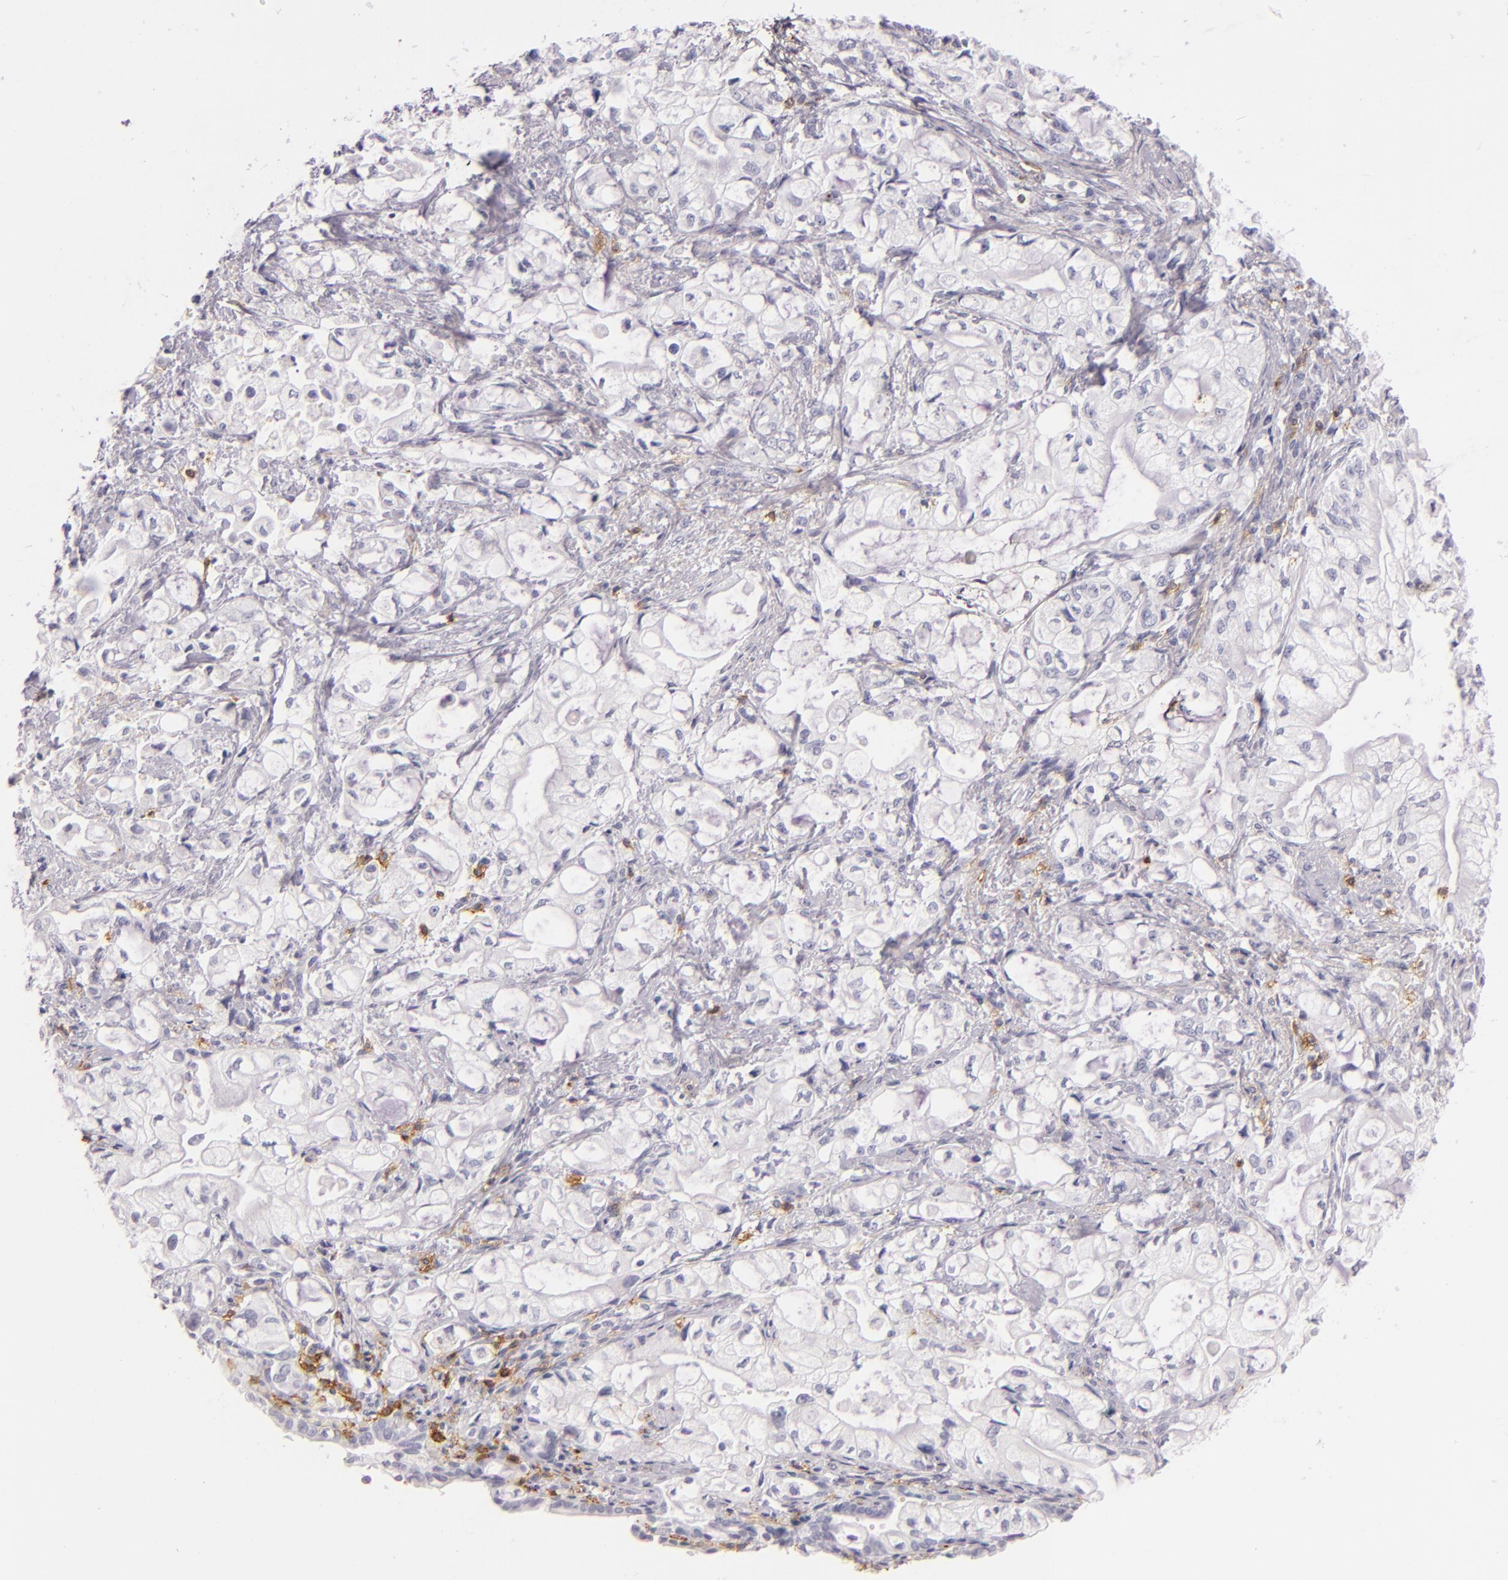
{"staining": {"intensity": "negative", "quantity": "none", "location": "none"}, "tissue": "pancreatic cancer", "cell_type": "Tumor cells", "image_type": "cancer", "snomed": [{"axis": "morphology", "description": "Adenocarcinoma, NOS"}, {"axis": "topography", "description": "Pancreas"}], "caption": "There is no significant staining in tumor cells of pancreatic cancer (adenocarcinoma). (Brightfield microscopy of DAB (3,3'-diaminobenzidine) immunohistochemistry at high magnification).", "gene": "LAT", "patient": {"sex": "male", "age": 79}}